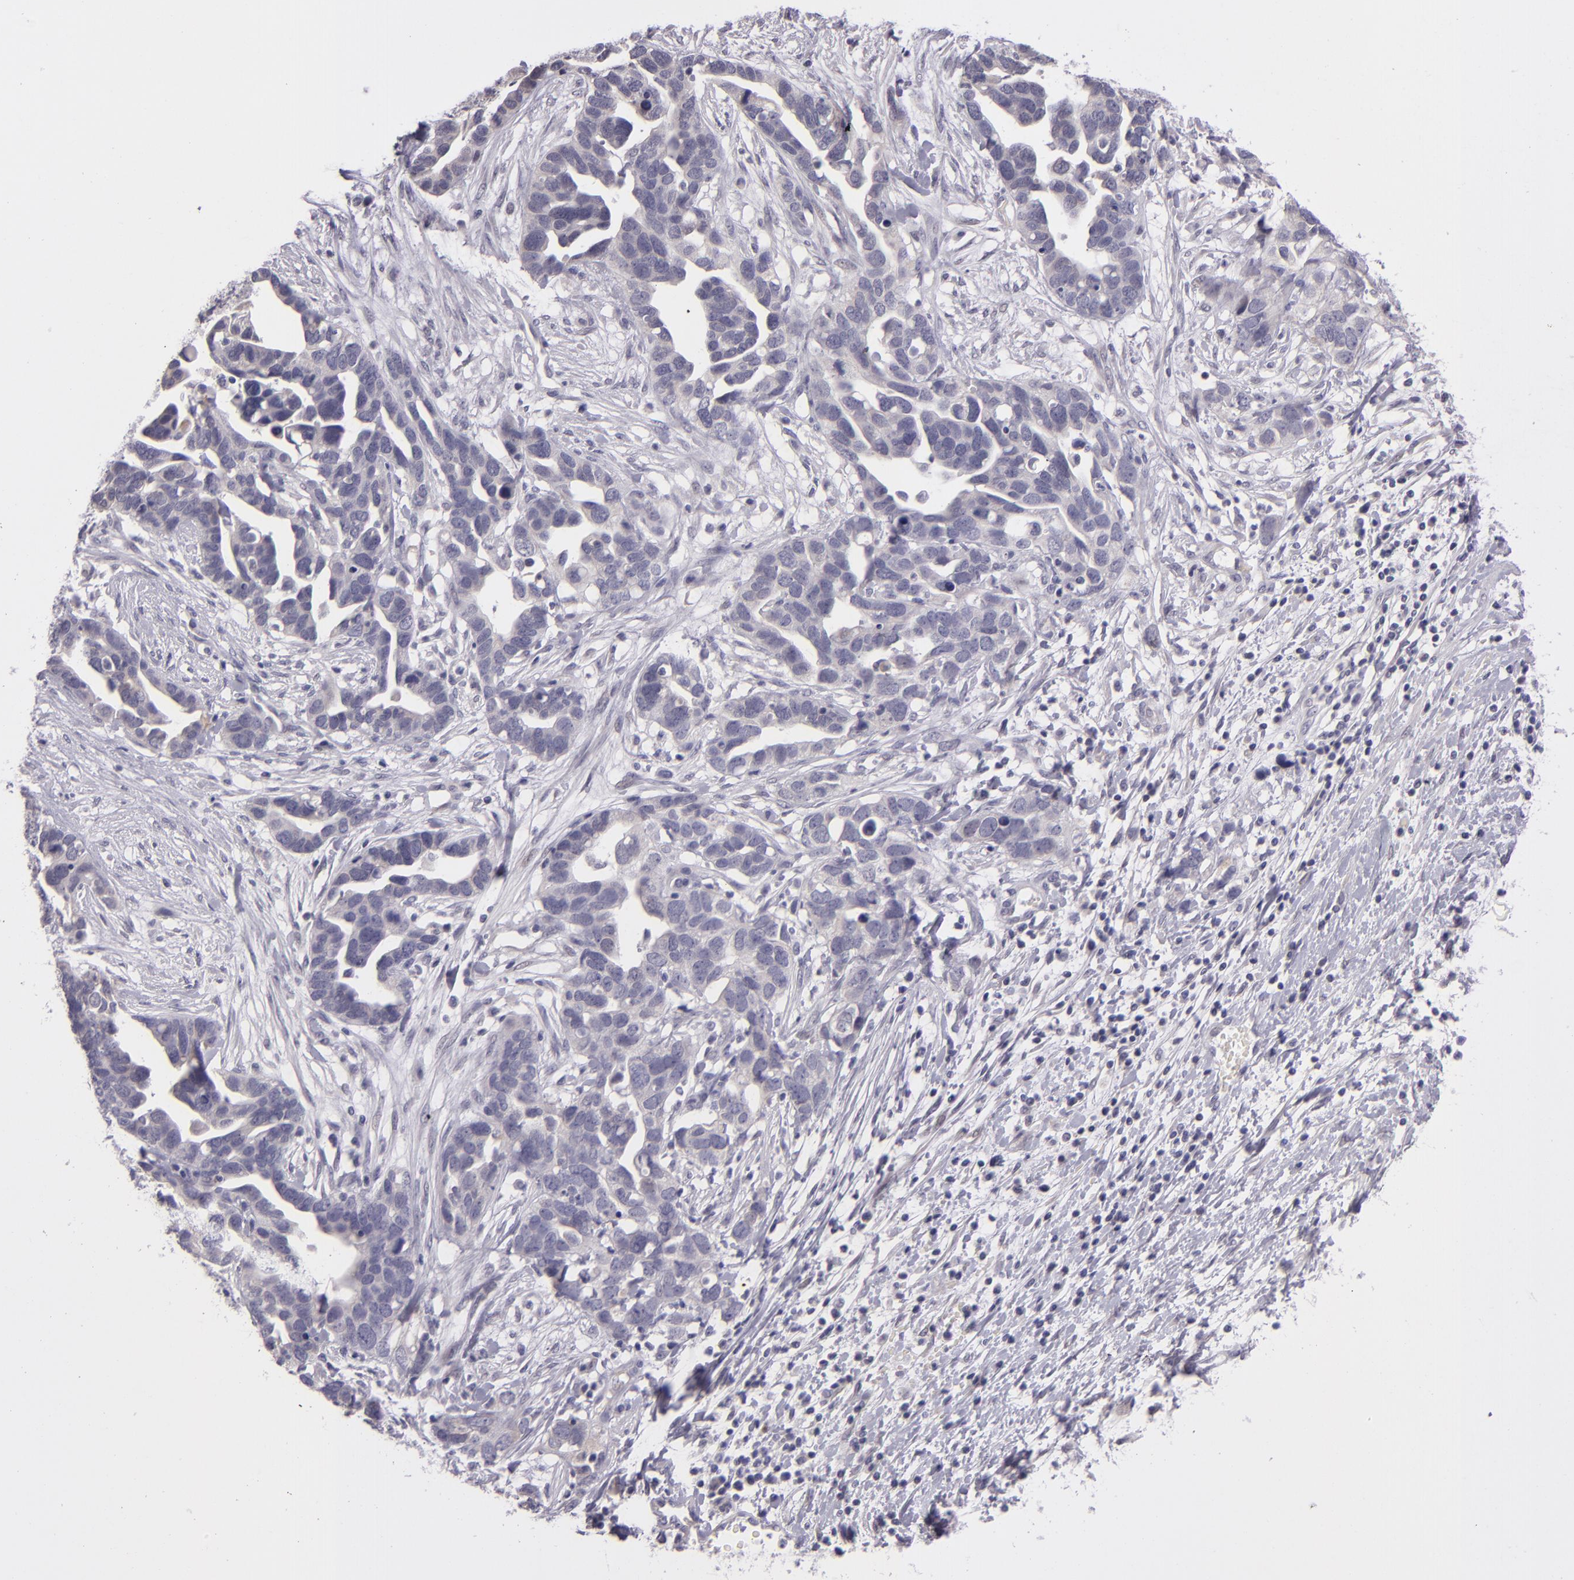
{"staining": {"intensity": "negative", "quantity": "none", "location": "none"}, "tissue": "ovarian cancer", "cell_type": "Tumor cells", "image_type": "cancer", "snomed": [{"axis": "morphology", "description": "Cystadenocarcinoma, serous, NOS"}, {"axis": "topography", "description": "Ovary"}], "caption": "This is an IHC histopathology image of human ovarian cancer. There is no expression in tumor cells.", "gene": "SNCB", "patient": {"sex": "female", "age": 54}}